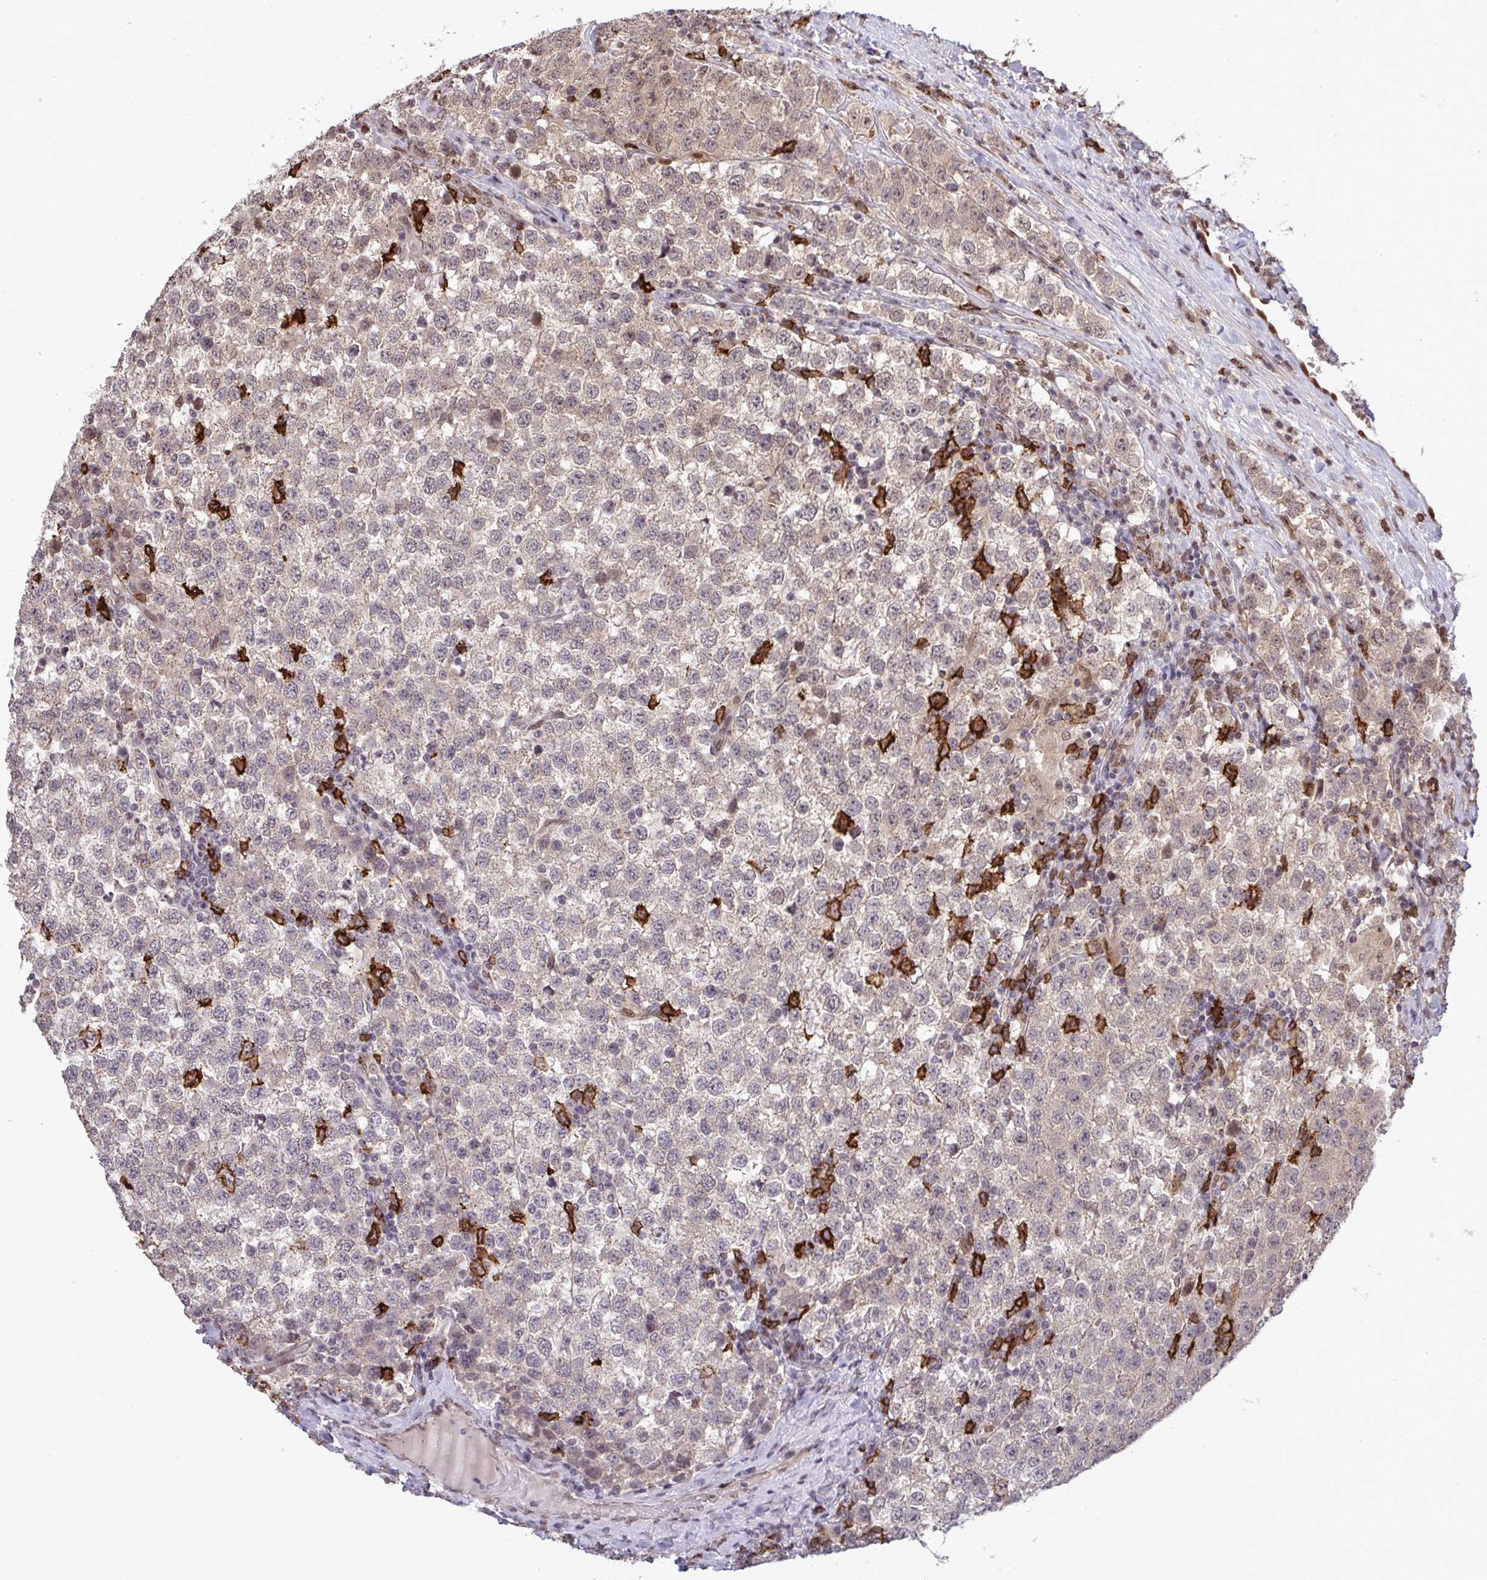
{"staining": {"intensity": "weak", "quantity": "<25%", "location": "cytoplasmic/membranous,nuclear"}, "tissue": "testis cancer", "cell_type": "Tumor cells", "image_type": "cancer", "snomed": [{"axis": "morphology", "description": "Seminoma, NOS"}, {"axis": "topography", "description": "Testis"}], "caption": "A histopathology image of seminoma (testis) stained for a protein displays no brown staining in tumor cells.", "gene": "UXT", "patient": {"sex": "male", "age": 34}}